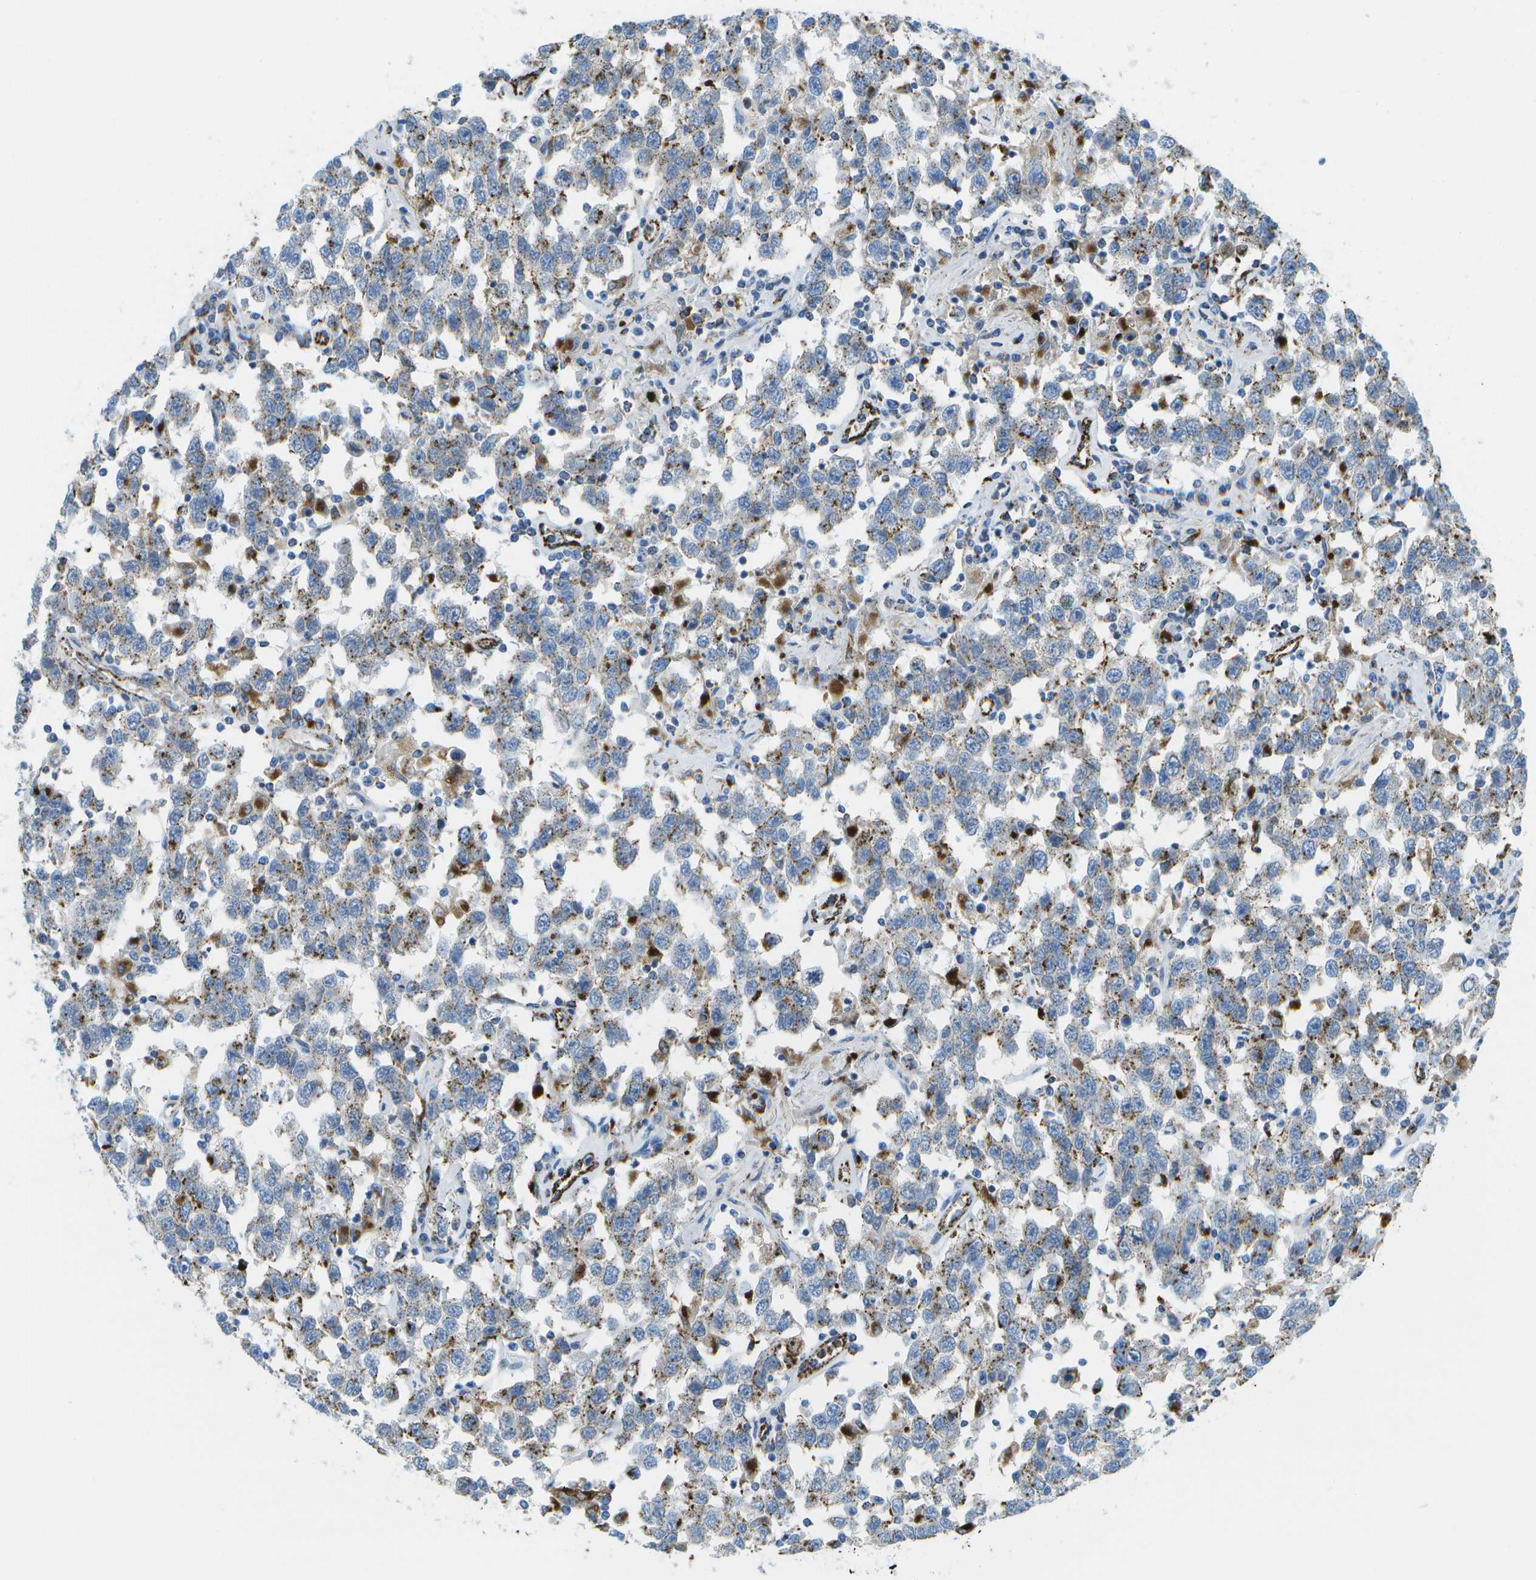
{"staining": {"intensity": "moderate", "quantity": "25%-75%", "location": "cytoplasmic/membranous"}, "tissue": "testis cancer", "cell_type": "Tumor cells", "image_type": "cancer", "snomed": [{"axis": "morphology", "description": "Seminoma, NOS"}, {"axis": "topography", "description": "Testis"}], "caption": "Immunohistochemical staining of seminoma (testis) displays medium levels of moderate cytoplasmic/membranous staining in approximately 25%-75% of tumor cells. (DAB (3,3'-diaminobenzidine) IHC, brown staining for protein, blue staining for nuclei).", "gene": "PRCP", "patient": {"sex": "male", "age": 41}}